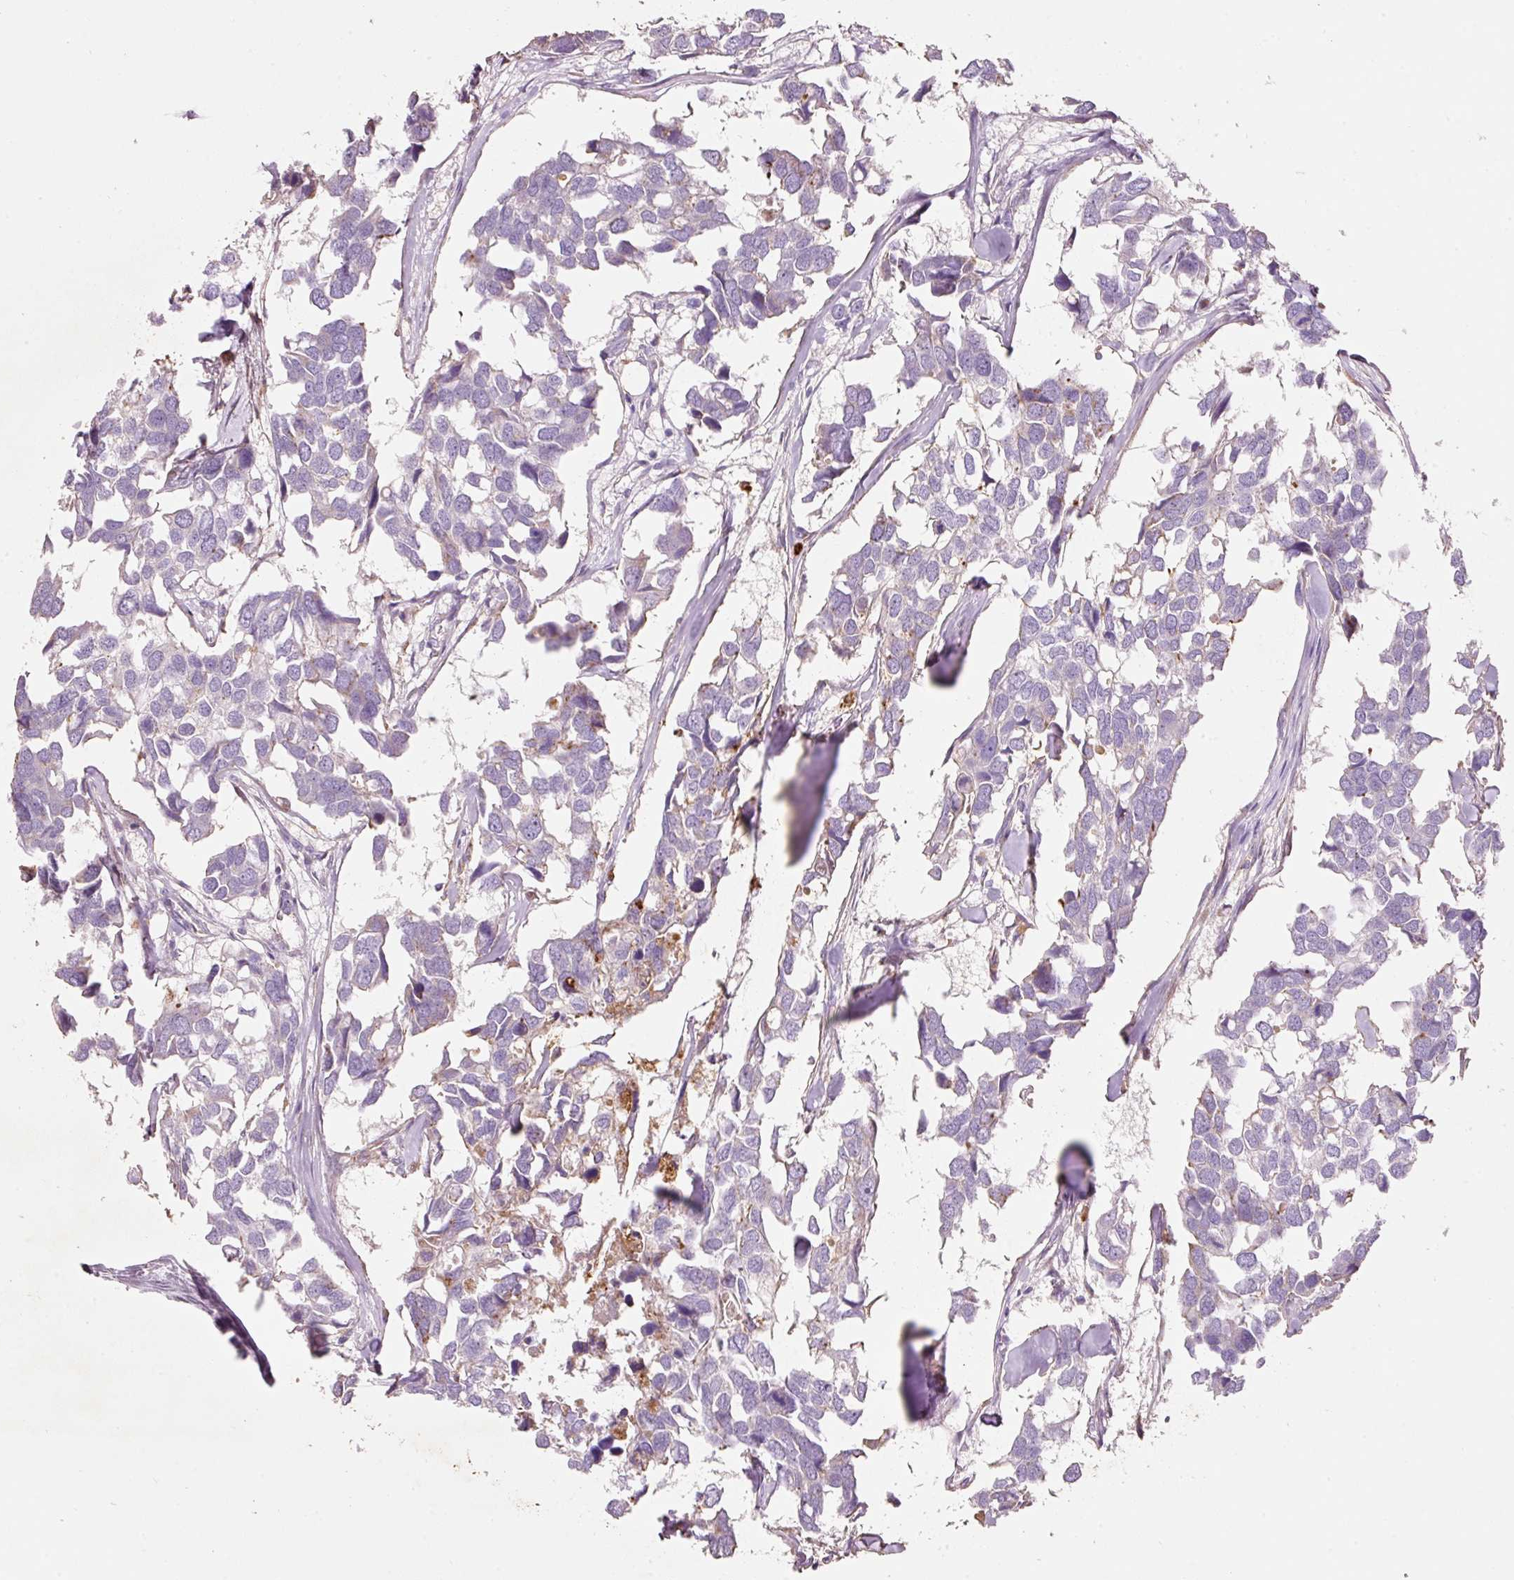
{"staining": {"intensity": "negative", "quantity": "none", "location": "none"}, "tissue": "breast cancer", "cell_type": "Tumor cells", "image_type": "cancer", "snomed": [{"axis": "morphology", "description": "Duct carcinoma"}, {"axis": "topography", "description": "Breast"}], "caption": "Breast cancer (invasive ductal carcinoma) was stained to show a protein in brown. There is no significant positivity in tumor cells.", "gene": "TMC8", "patient": {"sex": "female", "age": 83}}